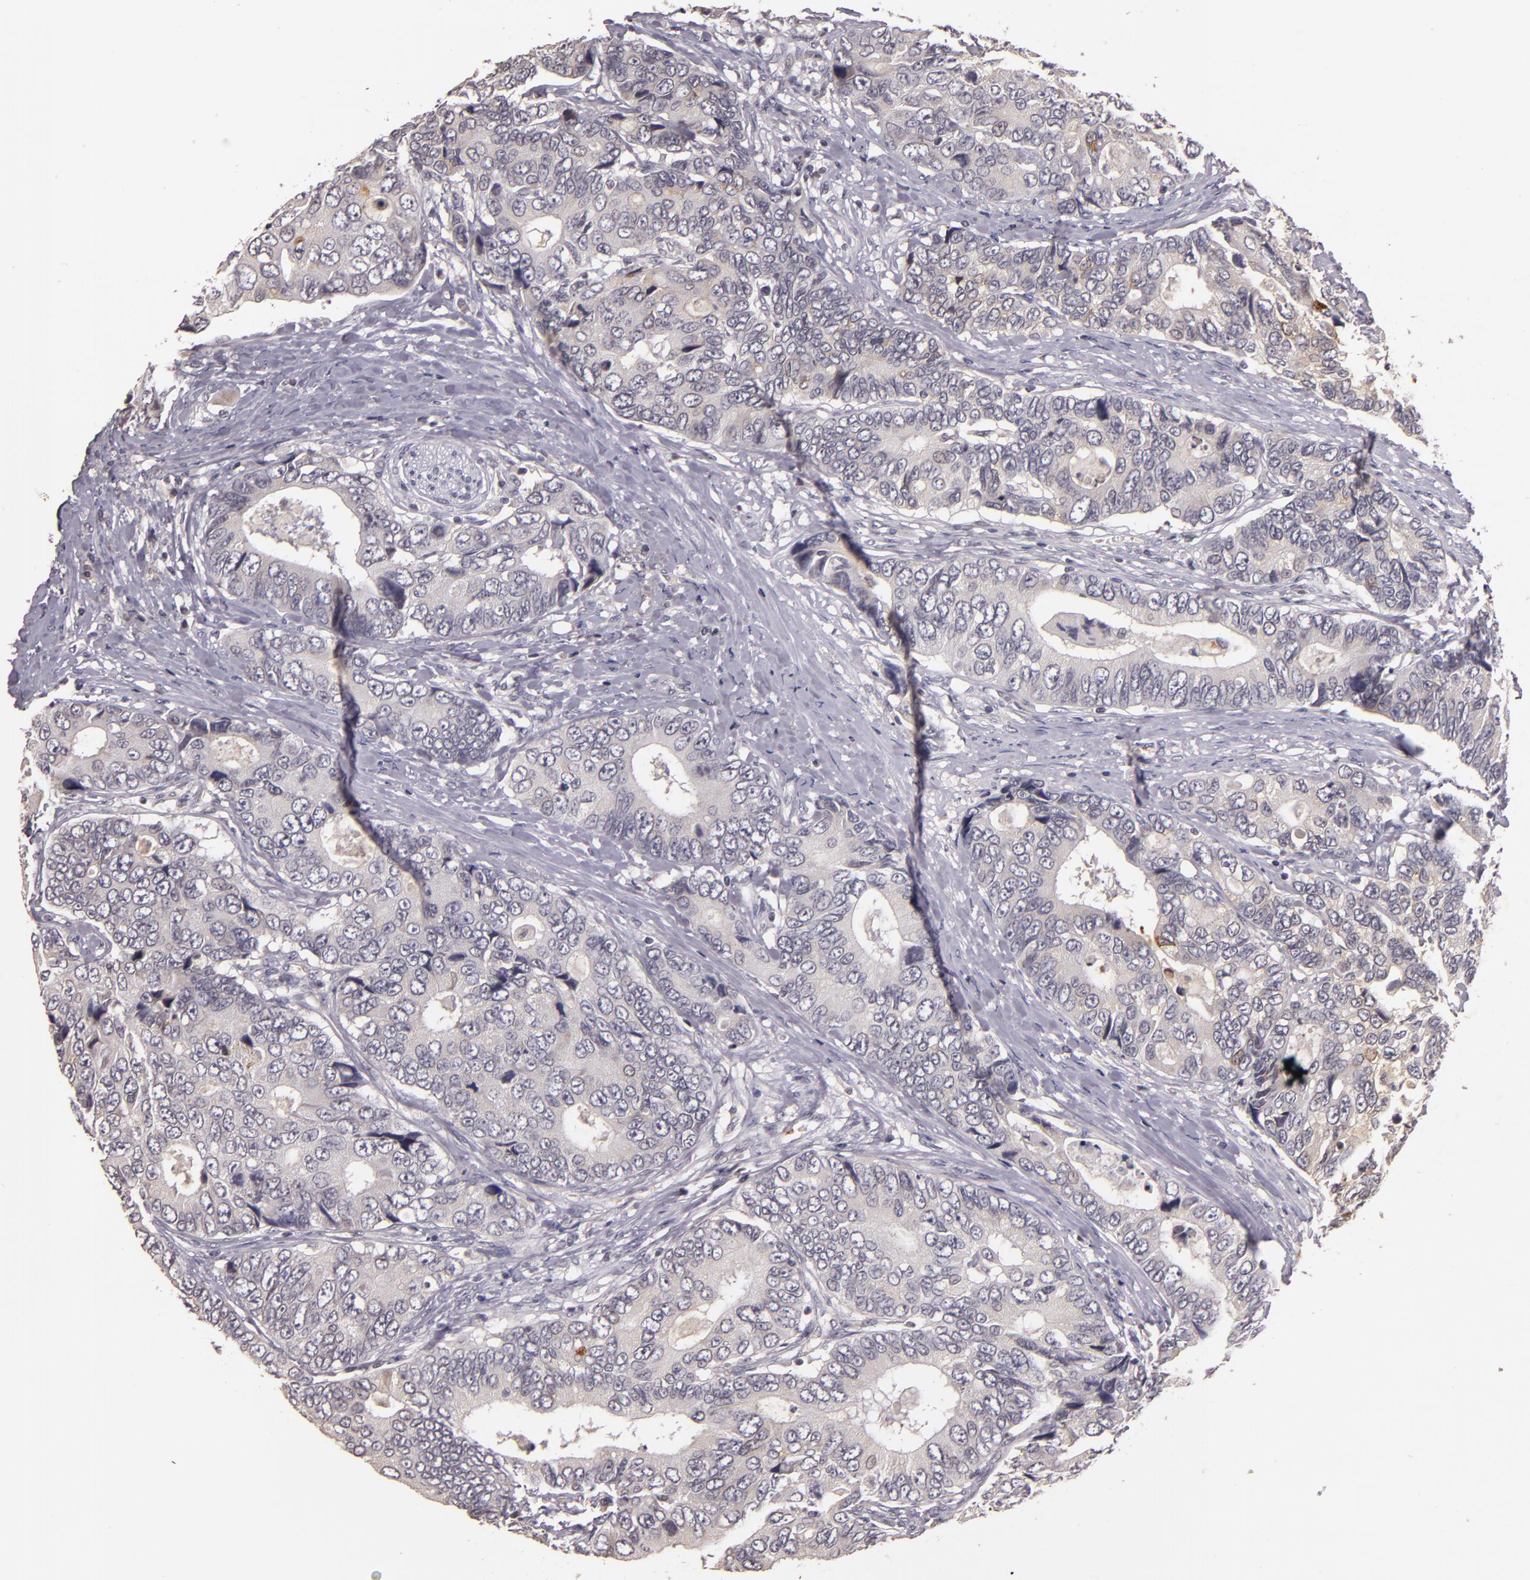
{"staining": {"intensity": "negative", "quantity": "none", "location": "none"}, "tissue": "colorectal cancer", "cell_type": "Tumor cells", "image_type": "cancer", "snomed": [{"axis": "morphology", "description": "Adenocarcinoma, NOS"}, {"axis": "topography", "description": "Rectum"}], "caption": "This is an IHC photomicrograph of human adenocarcinoma (colorectal). There is no expression in tumor cells.", "gene": "TFF1", "patient": {"sex": "female", "age": 67}}